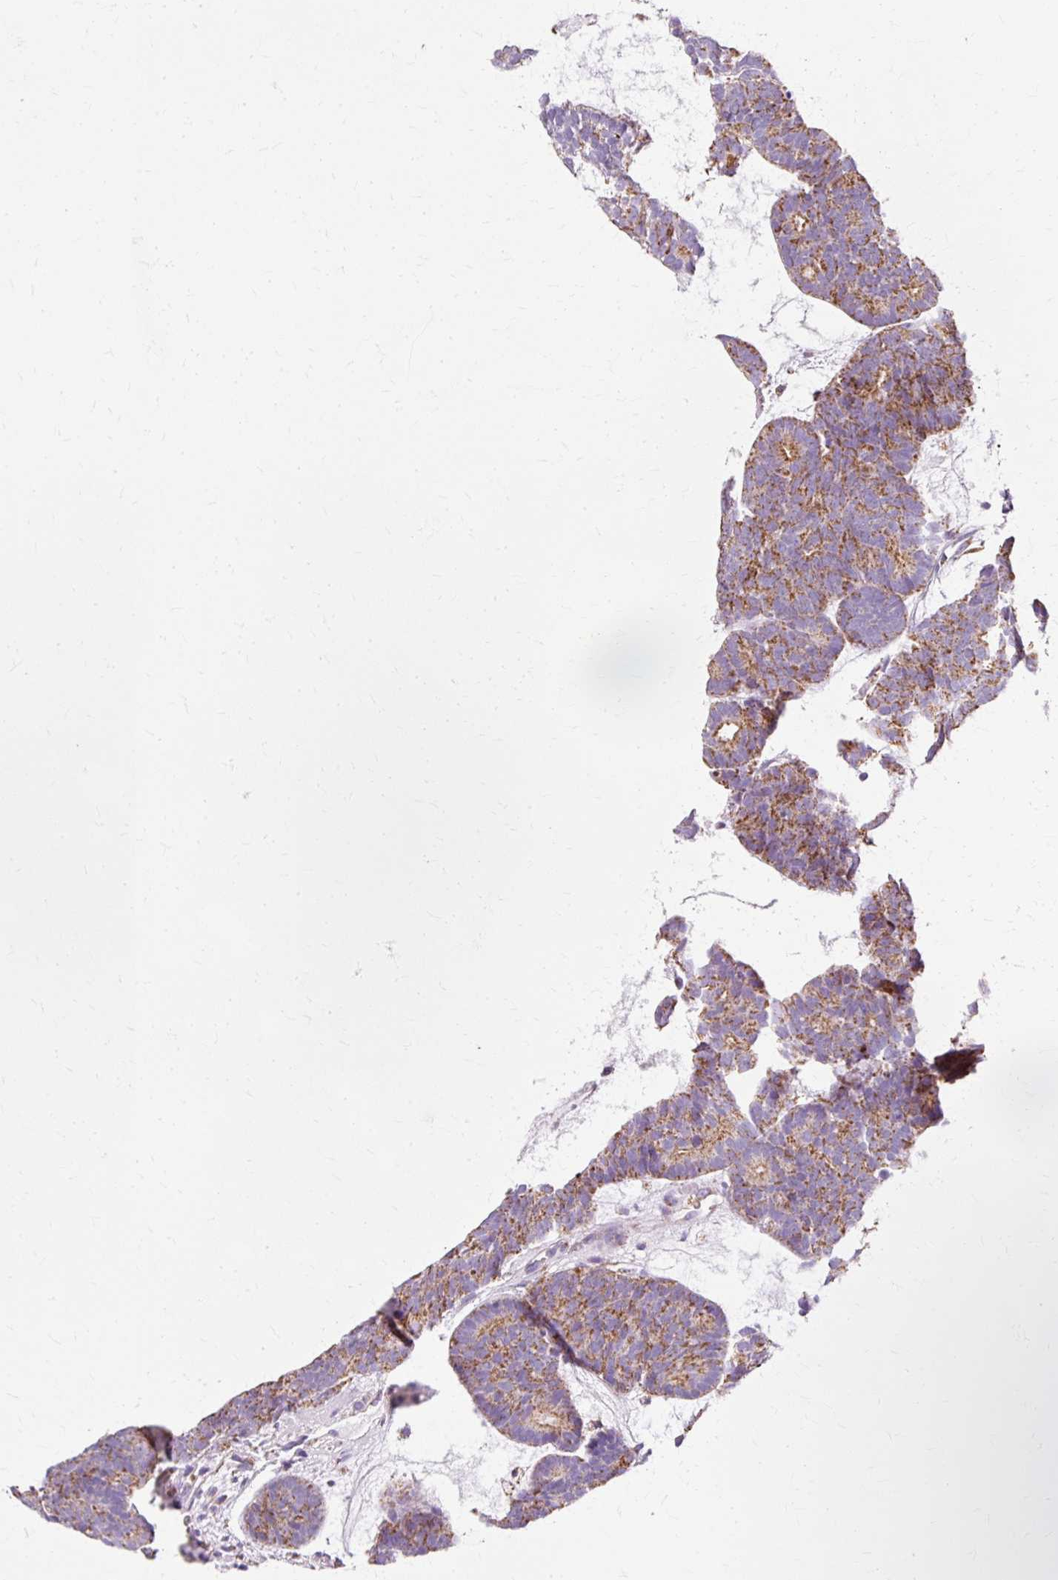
{"staining": {"intensity": "strong", "quantity": ">75%", "location": "cytoplasmic/membranous"}, "tissue": "head and neck cancer", "cell_type": "Tumor cells", "image_type": "cancer", "snomed": [{"axis": "morphology", "description": "Adenocarcinoma, NOS"}, {"axis": "topography", "description": "Head-Neck"}], "caption": "A high-resolution histopathology image shows immunohistochemistry staining of head and neck cancer, which displays strong cytoplasmic/membranous staining in approximately >75% of tumor cells. Ihc stains the protein of interest in brown and the nuclei are stained blue.", "gene": "ATP5PO", "patient": {"sex": "female", "age": 81}}